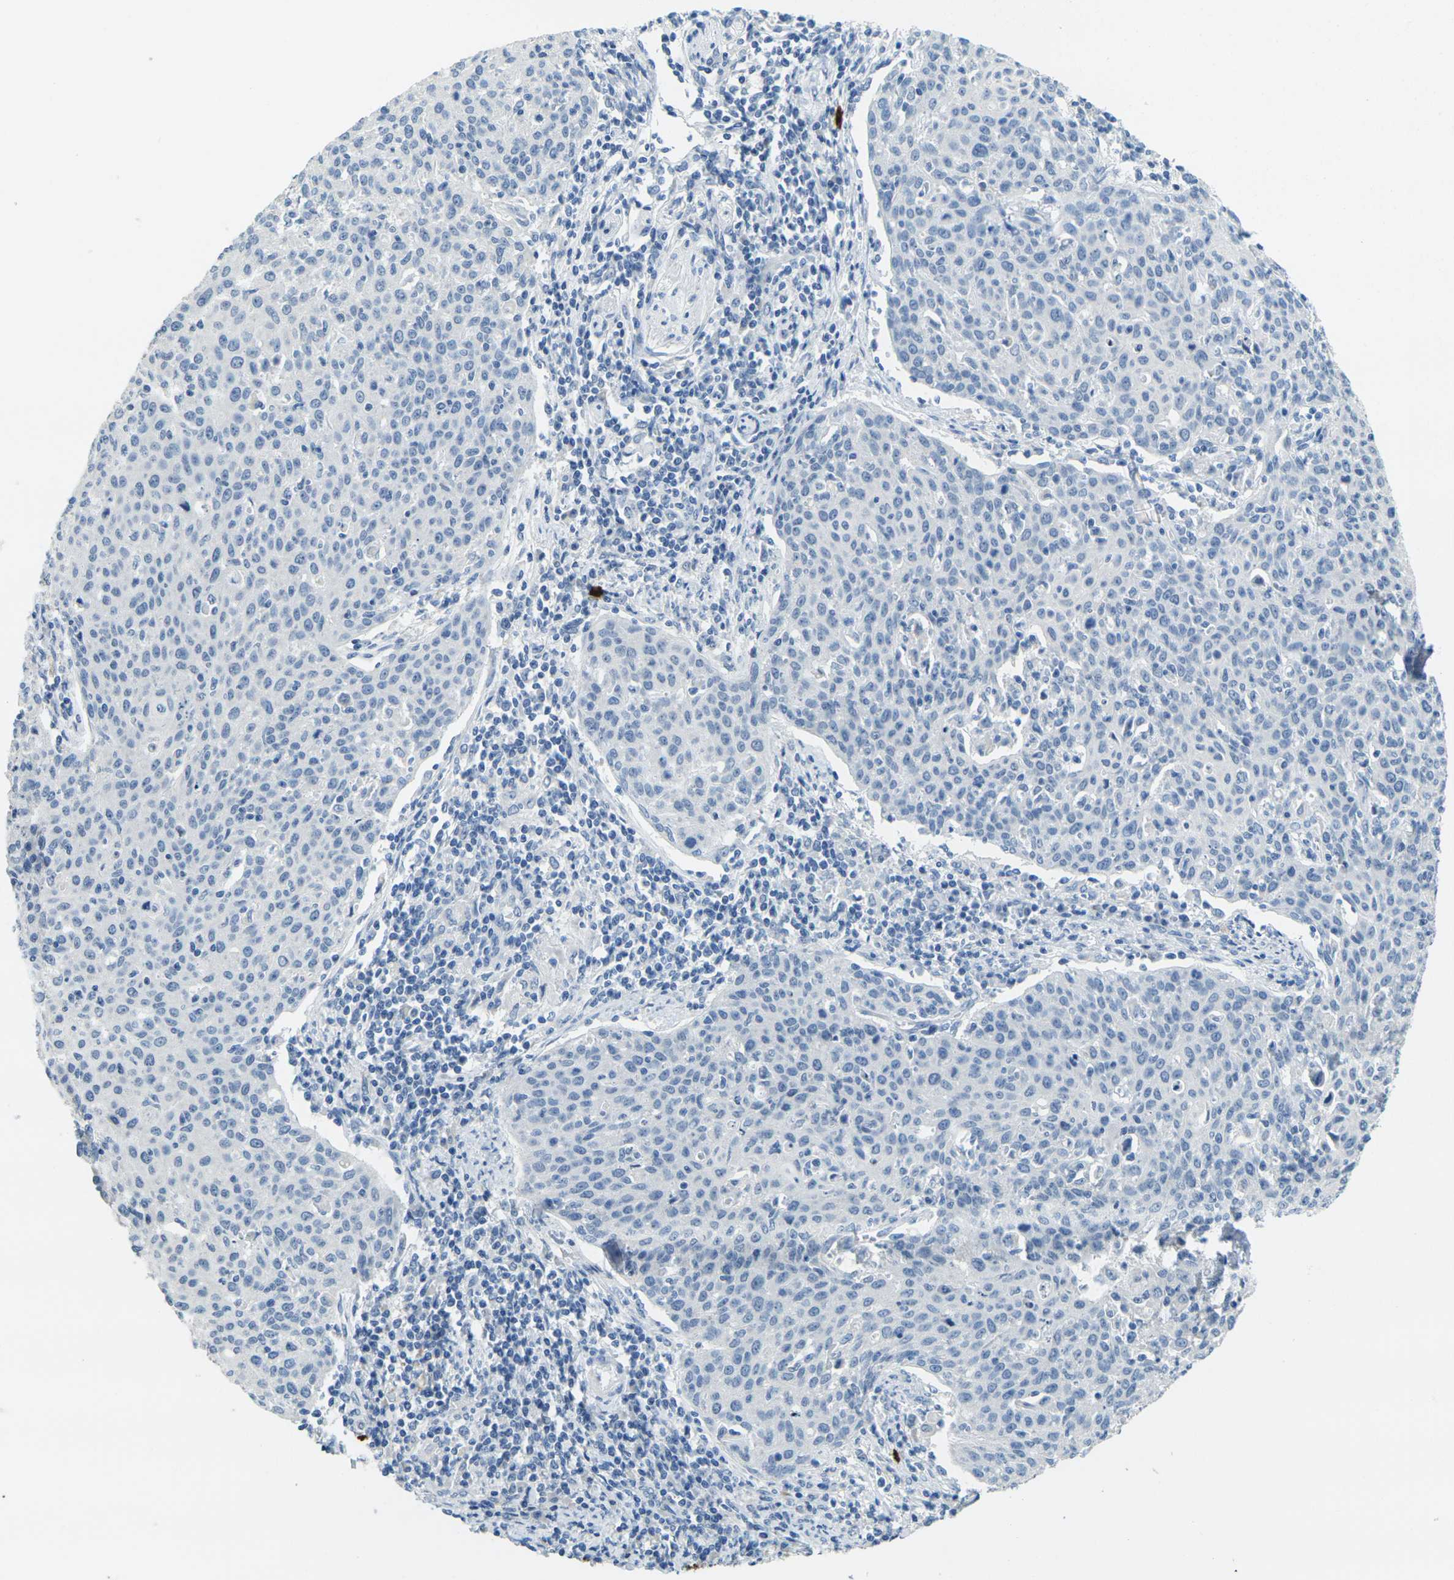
{"staining": {"intensity": "negative", "quantity": "none", "location": "none"}, "tissue": "cervical cancer", "cell_type": "Tumor cells", "image_type": "cancer", "snomed": [{"axis": "morphology", "description": "Squamous cell carcinoma, NOS"}, {"axis": "topography", "description": "Cervix"}], "caption": "The histopathology image demonstrates no staining of tumor cells in cervical cancer (squamous cell carcinoma).", "gene": "GPR15", "patient": {"sex": "female", "age": 38}}